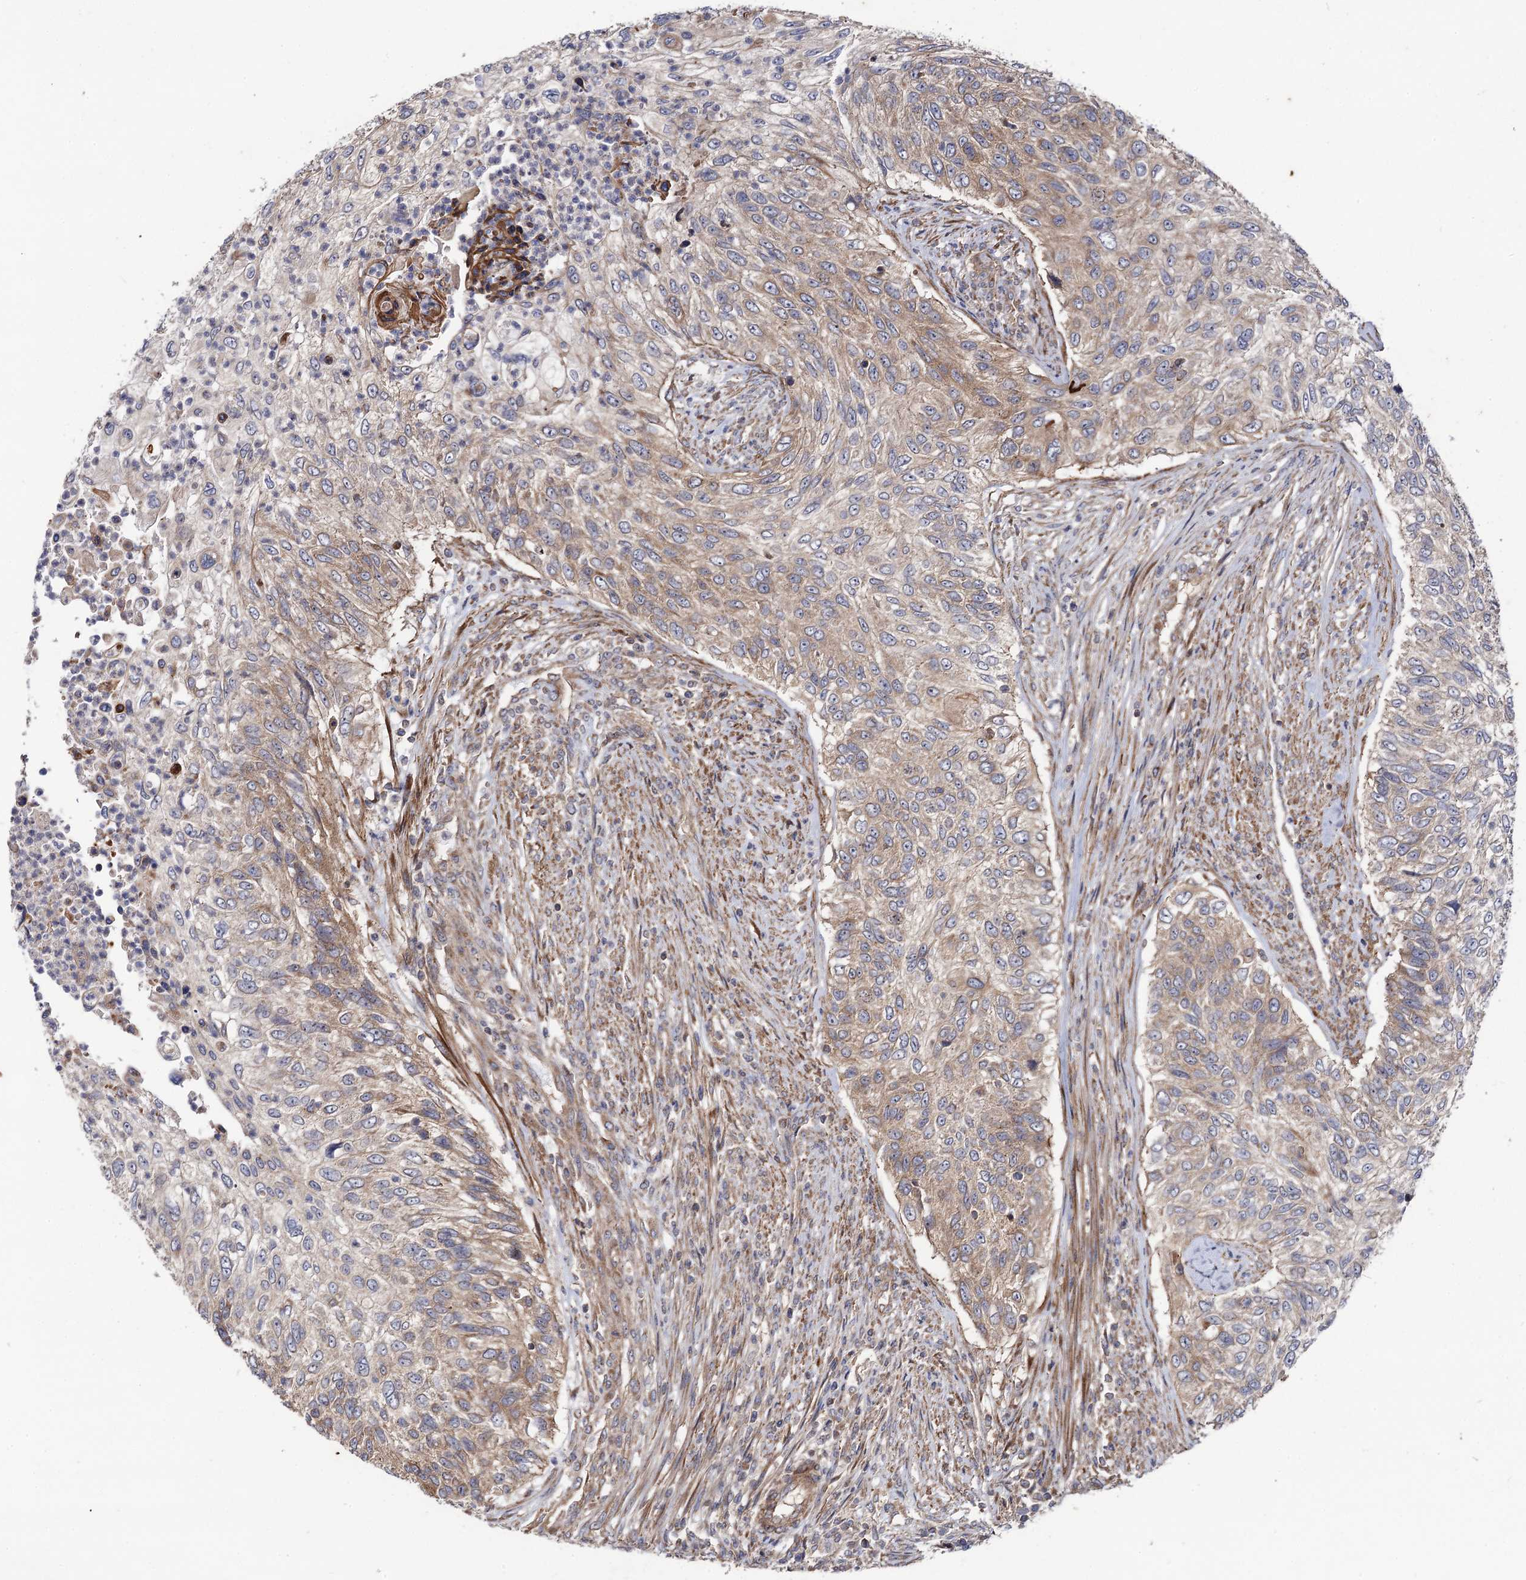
{"staining": {"intensity": "moderate", "quantity": "25%-75%", "location": "cytoplasmic/membranous"}, "tissue": "urothelial cancer", "cell_type": "Tumor cells", "image_type": "cancer", "snomed": [{"axis": "morphology", "description": "Urothelial carcinoma, High grade"}, {"axis": "topography", "description": "Urinary bladder"}], "caption": "Immunohistochemistry (DAB (3,3'-diaminobenzidine)) staining of urothelial cancer exhibits moderate cytoplasmic/membranous protein positivity in about 25%-75% of tumor cells.", "gene": "DYDC1", "patient": {"sex": "female", "age": 60}}